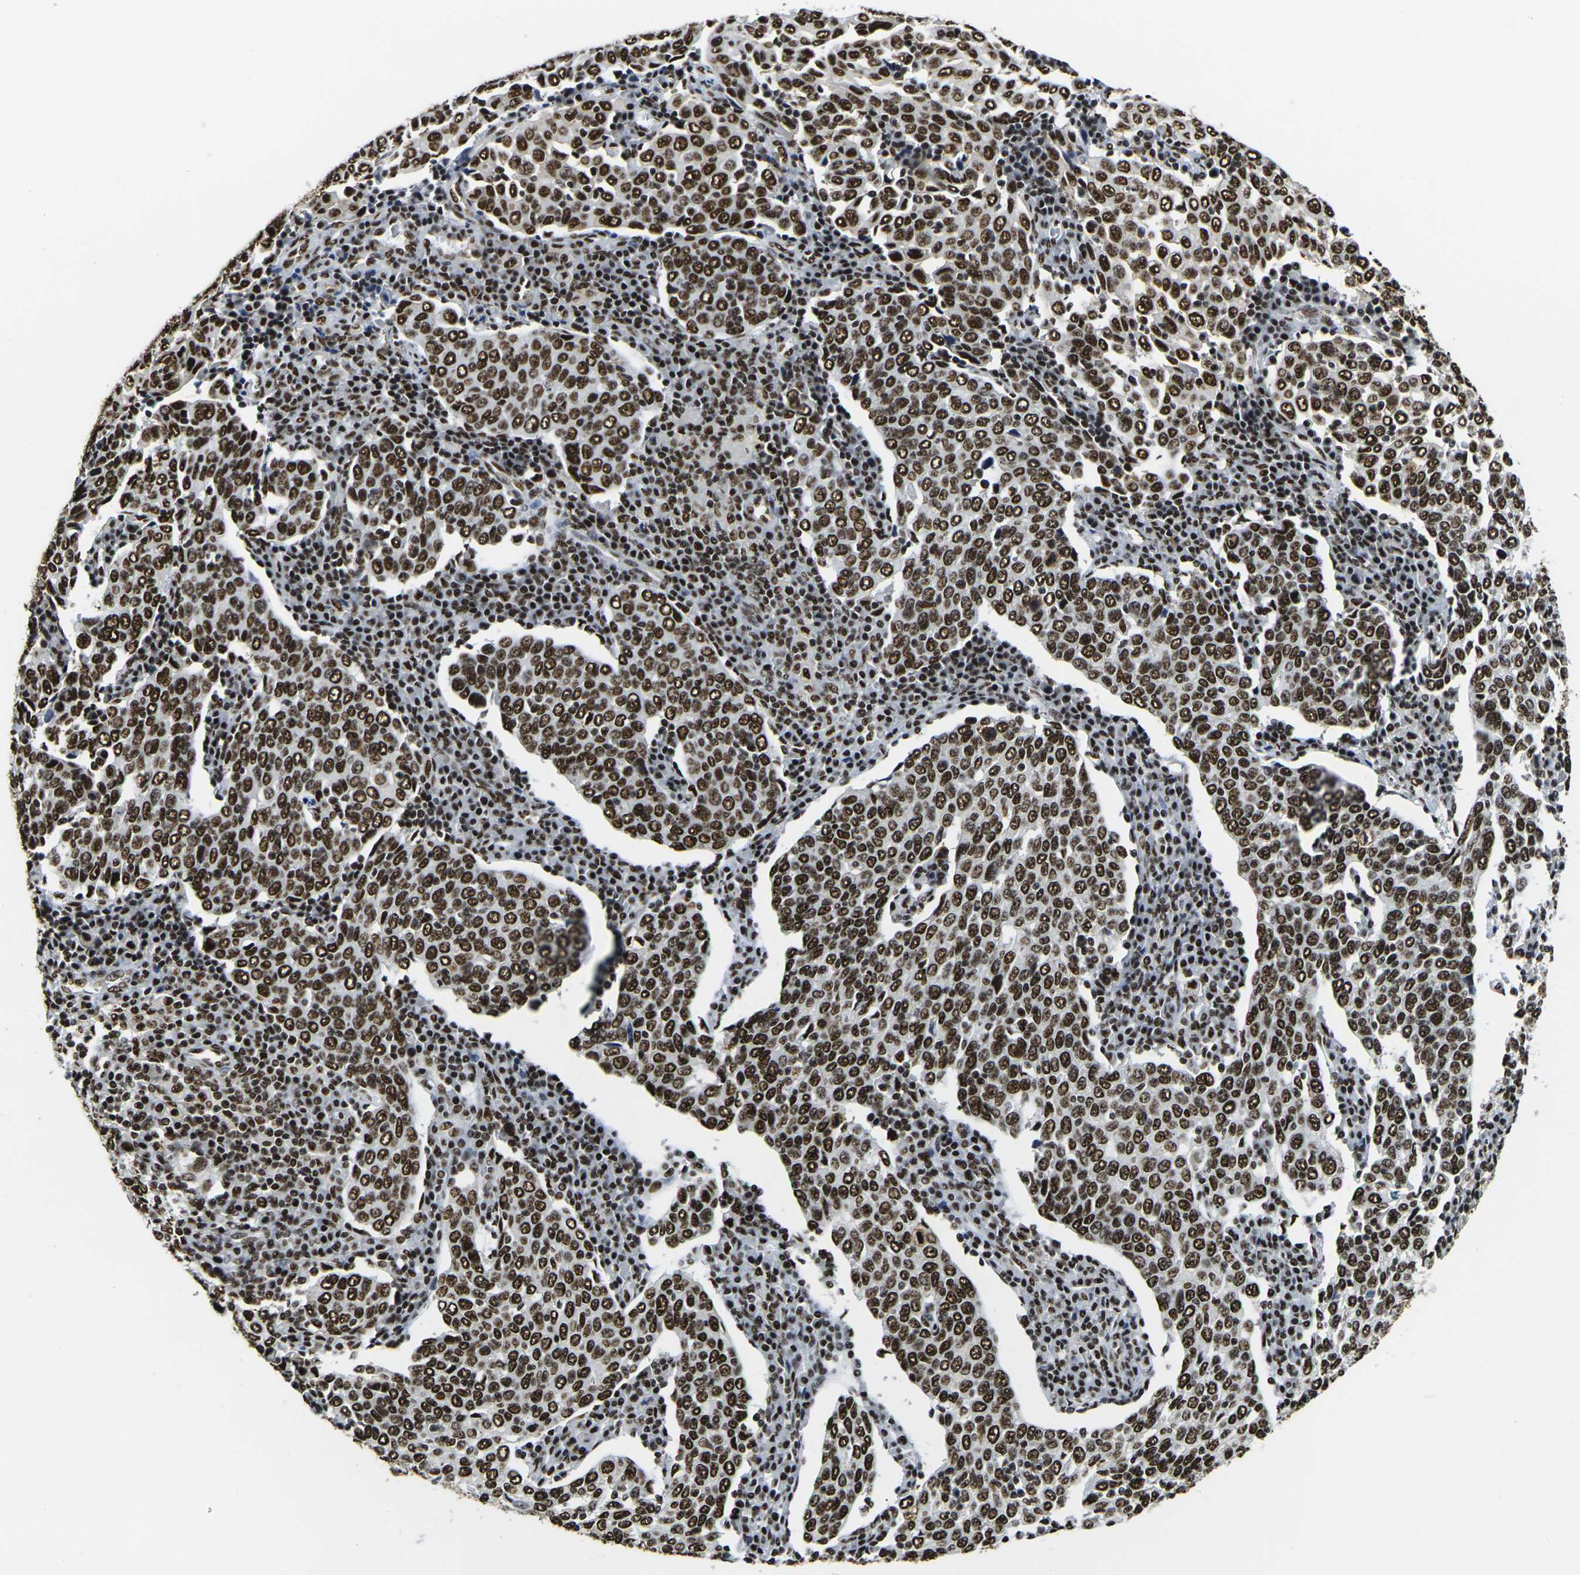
{"staining": {"intensity": "strong", "quantity": ">75%", "location": "nuclear"}, "tissue": "cervical cancer", "cell_type": "Tumor cells", "image_type": "cancer", "snomed": [{"axis": "morphology", "description": "Squamous cell carcinoma, NOS"}, {"axis": "topography", "description": "Cervix"}], "caption": "Human squamous cell carcinoma (cervical) stained for a protein (brown) shows strong nuclear positive expression in approximately >75% of tumor cells.", "gene": "SMARCC1", "patient": {"sex": "female", "age": 40}}